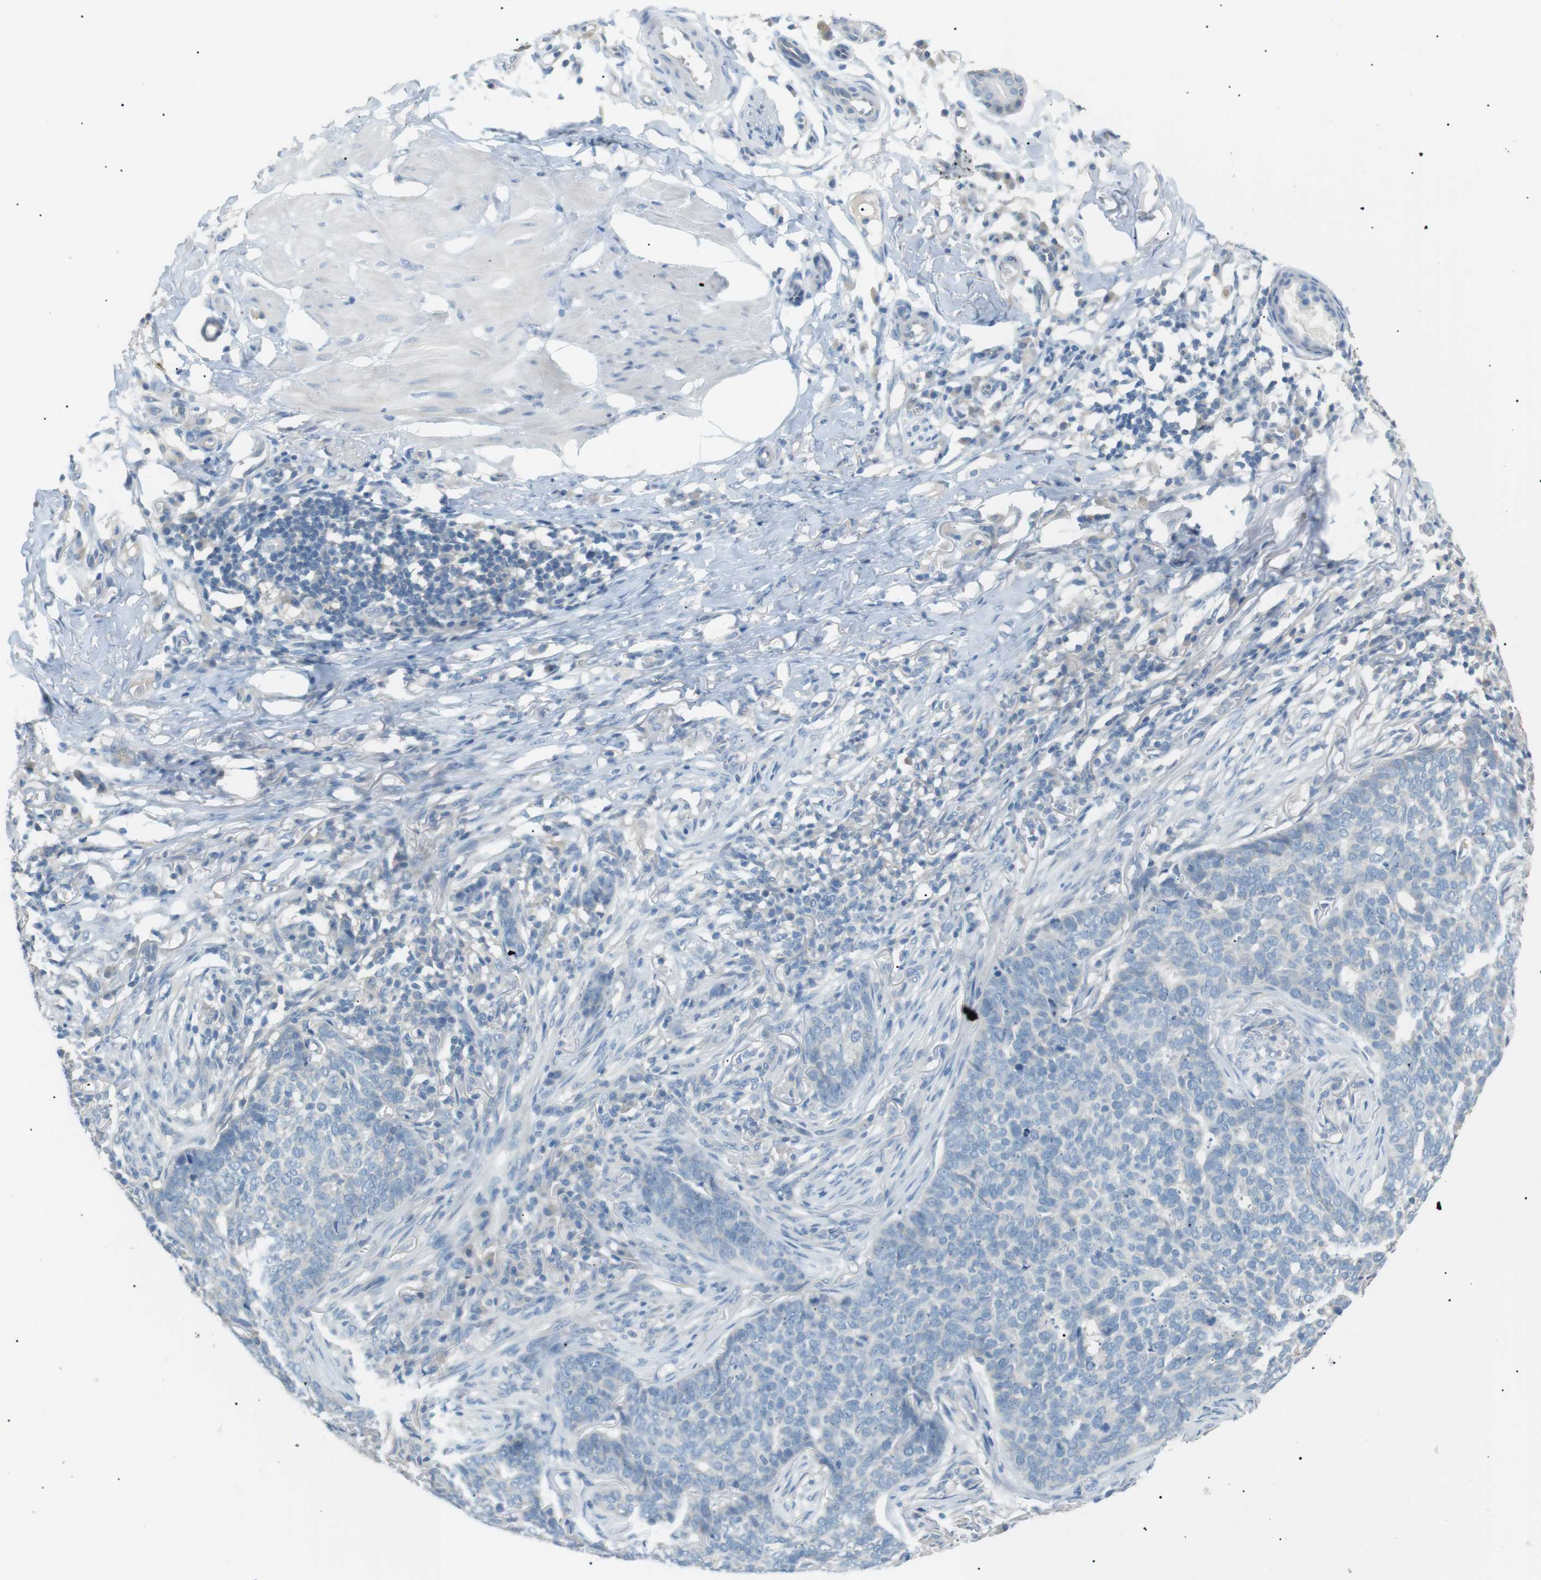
{"staining": {"intensity": "weak", "quantity": "<25%", "location": "cytoplasmic/membranous"}, "tissue": "skin cancer", "cell_type": "Tumor cells", "image_type": "cancer", "snomed": [{"axis": "morphology", "description": "Basal cell carcinoma"}, {"axis": "topography", "description": "Skin"}], "caption": "Immunohistochemistry histopathology image of human skin cancer stained for a protein (brown), which reveals no expression in tumor cells. (DAB (3,3'-diaminobenzidine) immunohistochemistry (IHC) visualized using brightfield microscopy, high magnification).", "gene": "CDH26", "patient": {"sex": "male", "age": 85}}